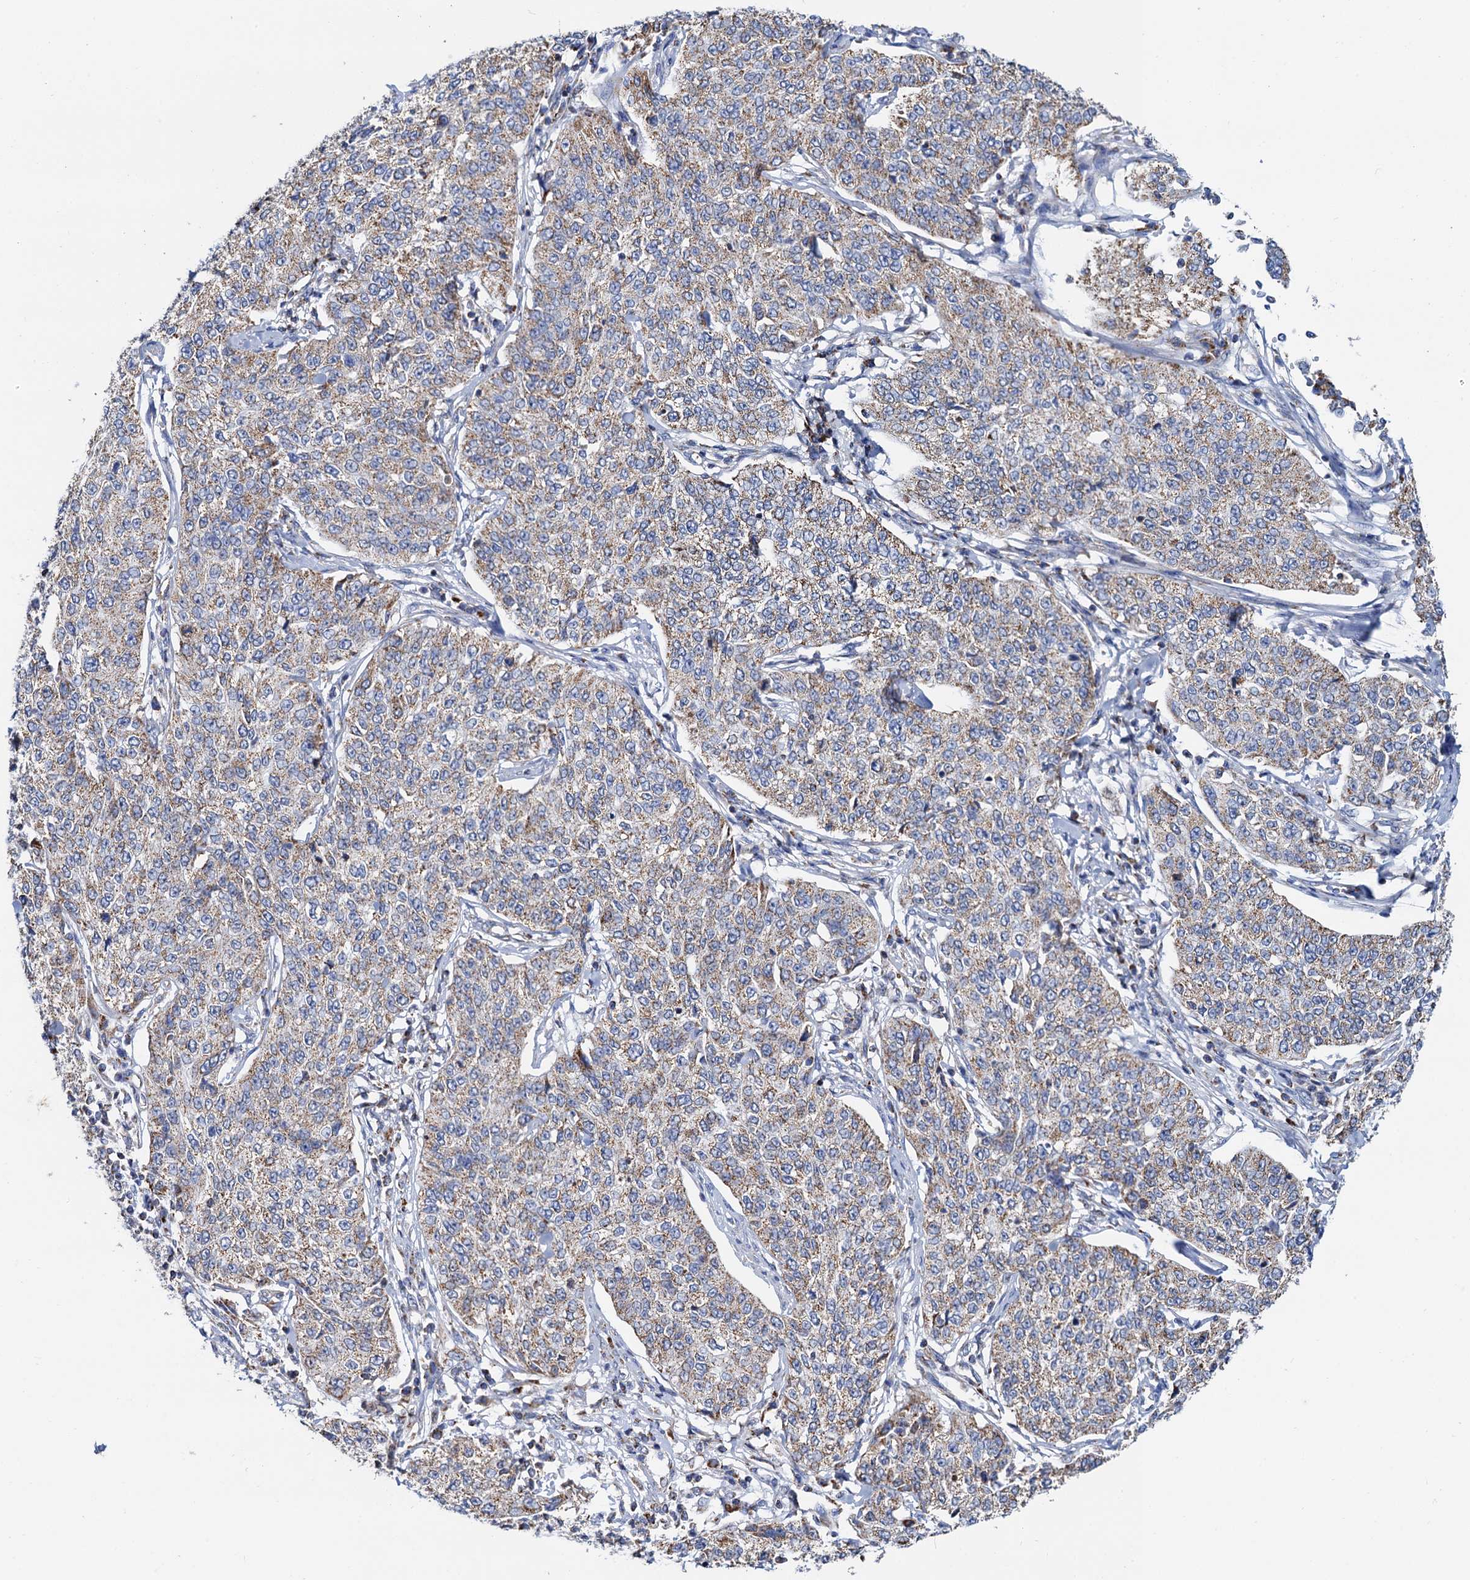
{"staining": {"intensity": "weak", "quantity": ">75%", "location": "cytoplasmic/membranous"}, "tissue": "cervical cancer", "cell_type": "Tumor cells", "image_type": "cancer", "snomed": [{"axis": "morphology", "description": "Squamous cell carcinoma, NOS"}, {"axis": "topography", "description": "Cervix"}], "caption": "A brown stain shows weak cytoplasmic/membranous expression of a protein in cervical cancer (squamous cell carcinoma) tumor cells.", "gene": "C2CD3", "patient": {"sex": "female", "age": 35}}